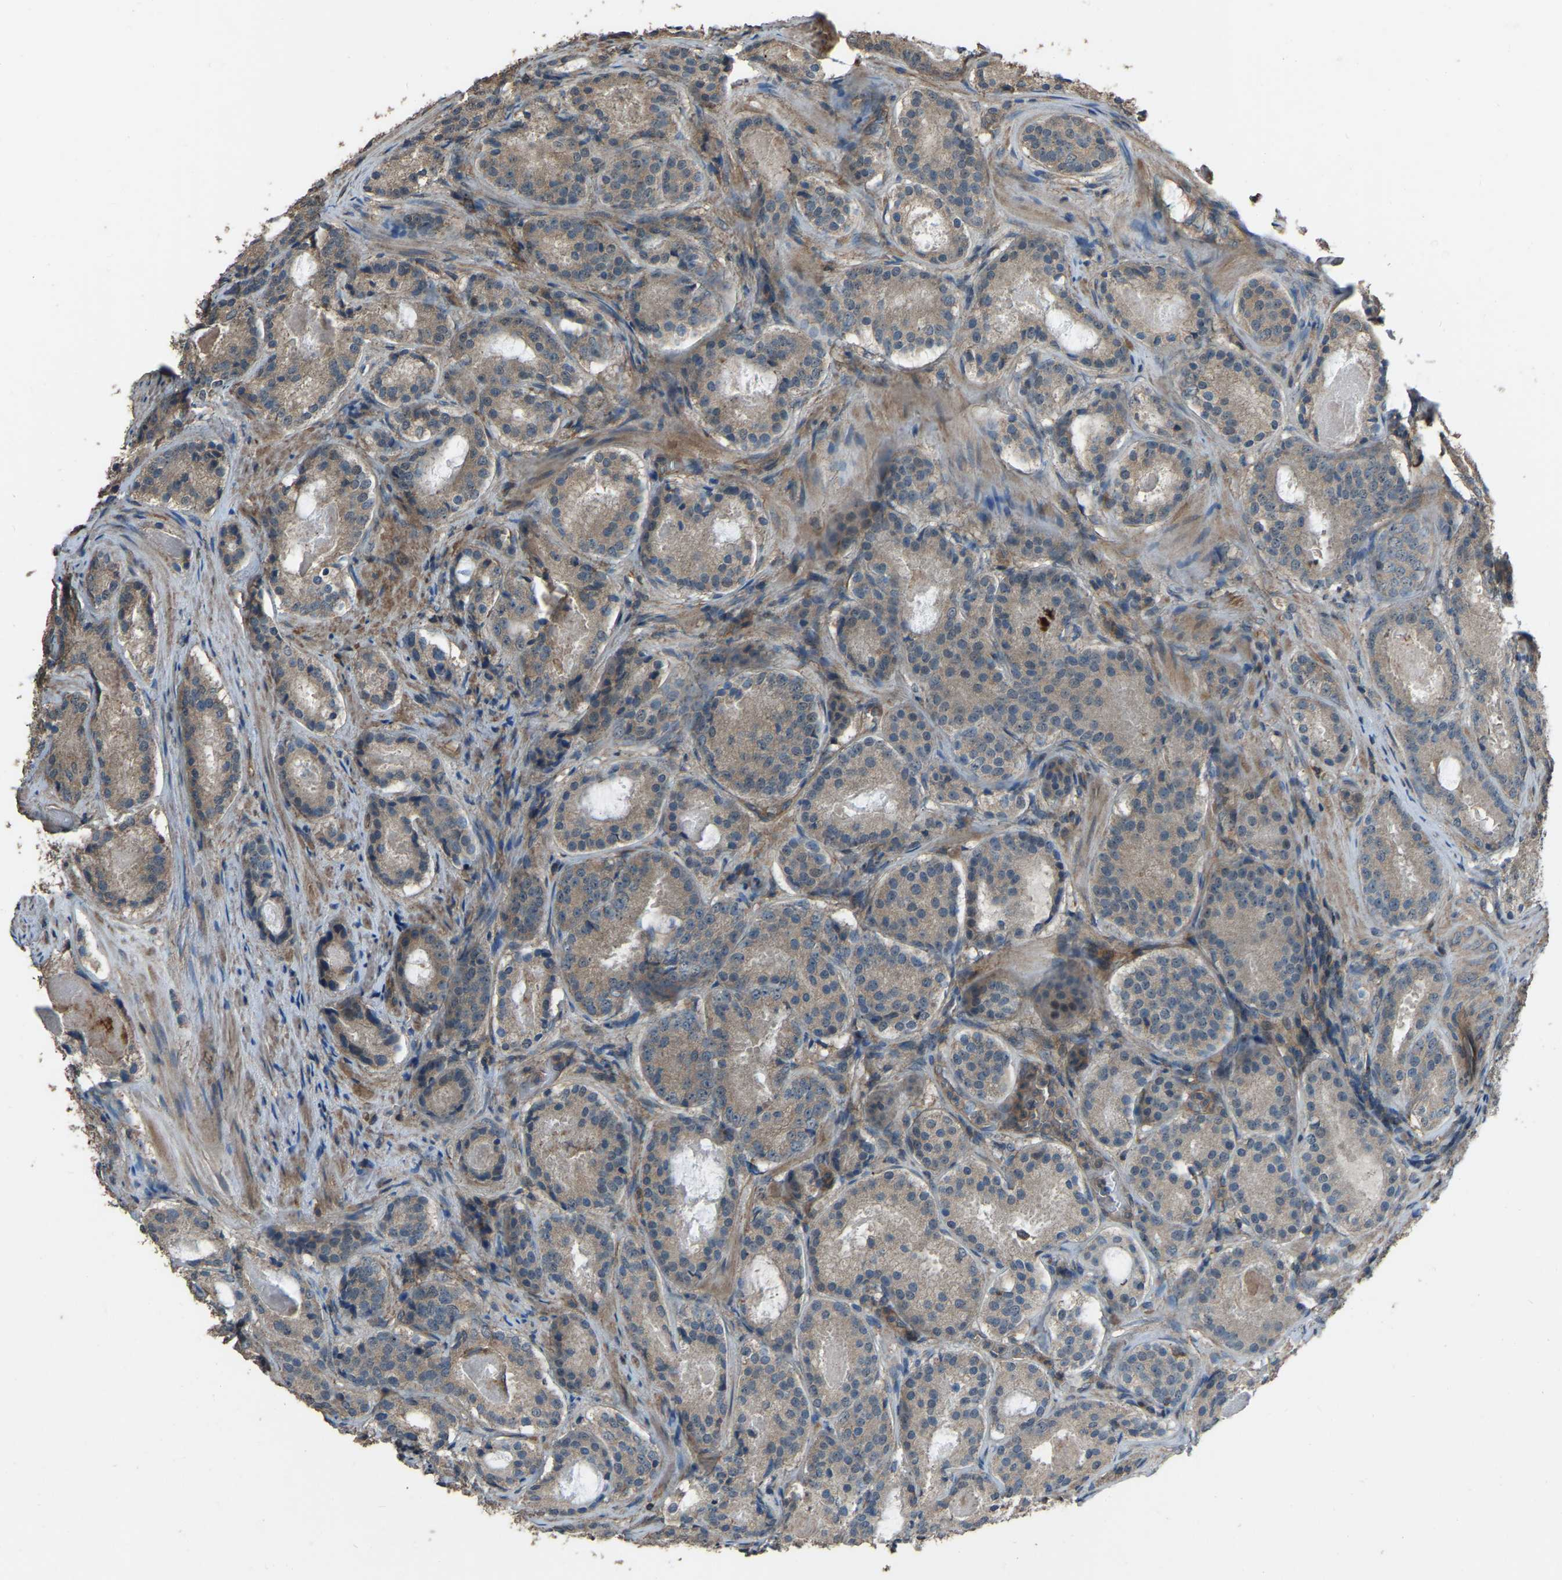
{"staining": {"intensity": "negative", "quantity": "none", "location": "none"}, "tissue": "prostate cancer", "cell_type": "Tumor cells", "image_type": "cancer", "snomed": [{"axis": "morphology", "description": "Adenocarcinoma, Low grade"}, {"axis": "topography", "description": "Prostate"}], "caption": "Immunohistochemical staining of prostate cancer (adenocarcinoma (low-grade)) displays no significant expression in tumor cells. (Brightfield microscopy of DAB immunohistochemistry (IHC) at high magnification).", "gene": "SLC4A2", "patient": {"sex": "male", "age": 69}}